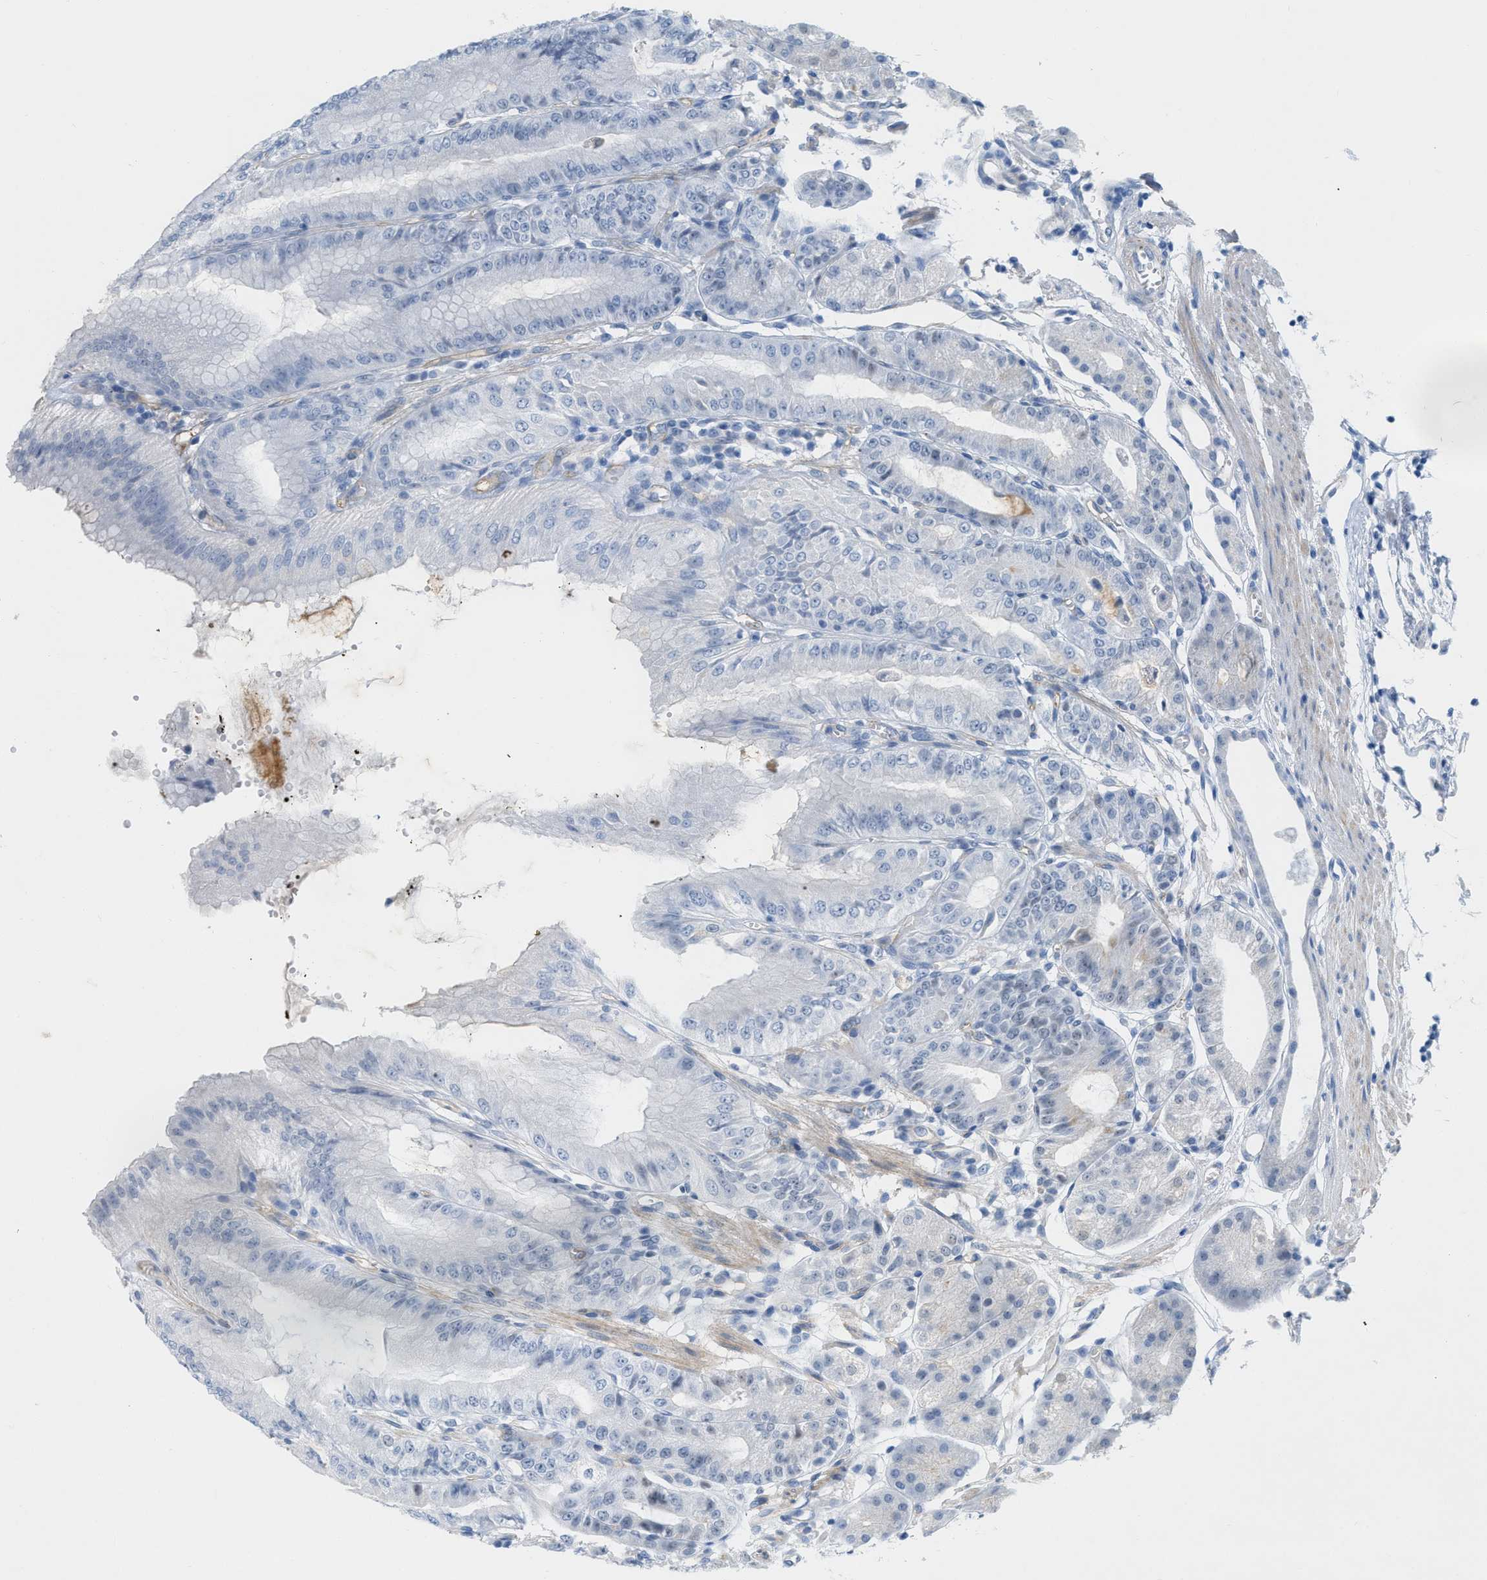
{"staining": {"intensity": "weak", "quantity": "<25%", "location": "nuclear"}, "tissue": "stomach", "cell_type": "Glandular cells", "image_type": "normal", "snomed": [{"axis": "morphology", "description": "Normal tissue, NOS"}, {"axis": "topography", "description": "Stomach, lower"}], "caption": "Immunohistochemistry (IHC) of unremarkable human stomach demonstrates no positivity in glandular cells. The staining is performed using DAB (3,3'-diaminobenzidine) brown chromogen with nuclei counter-stained in using hematoxylin.", "gene": "HLTF", "patient": {"sex": "male", "age": 71}}